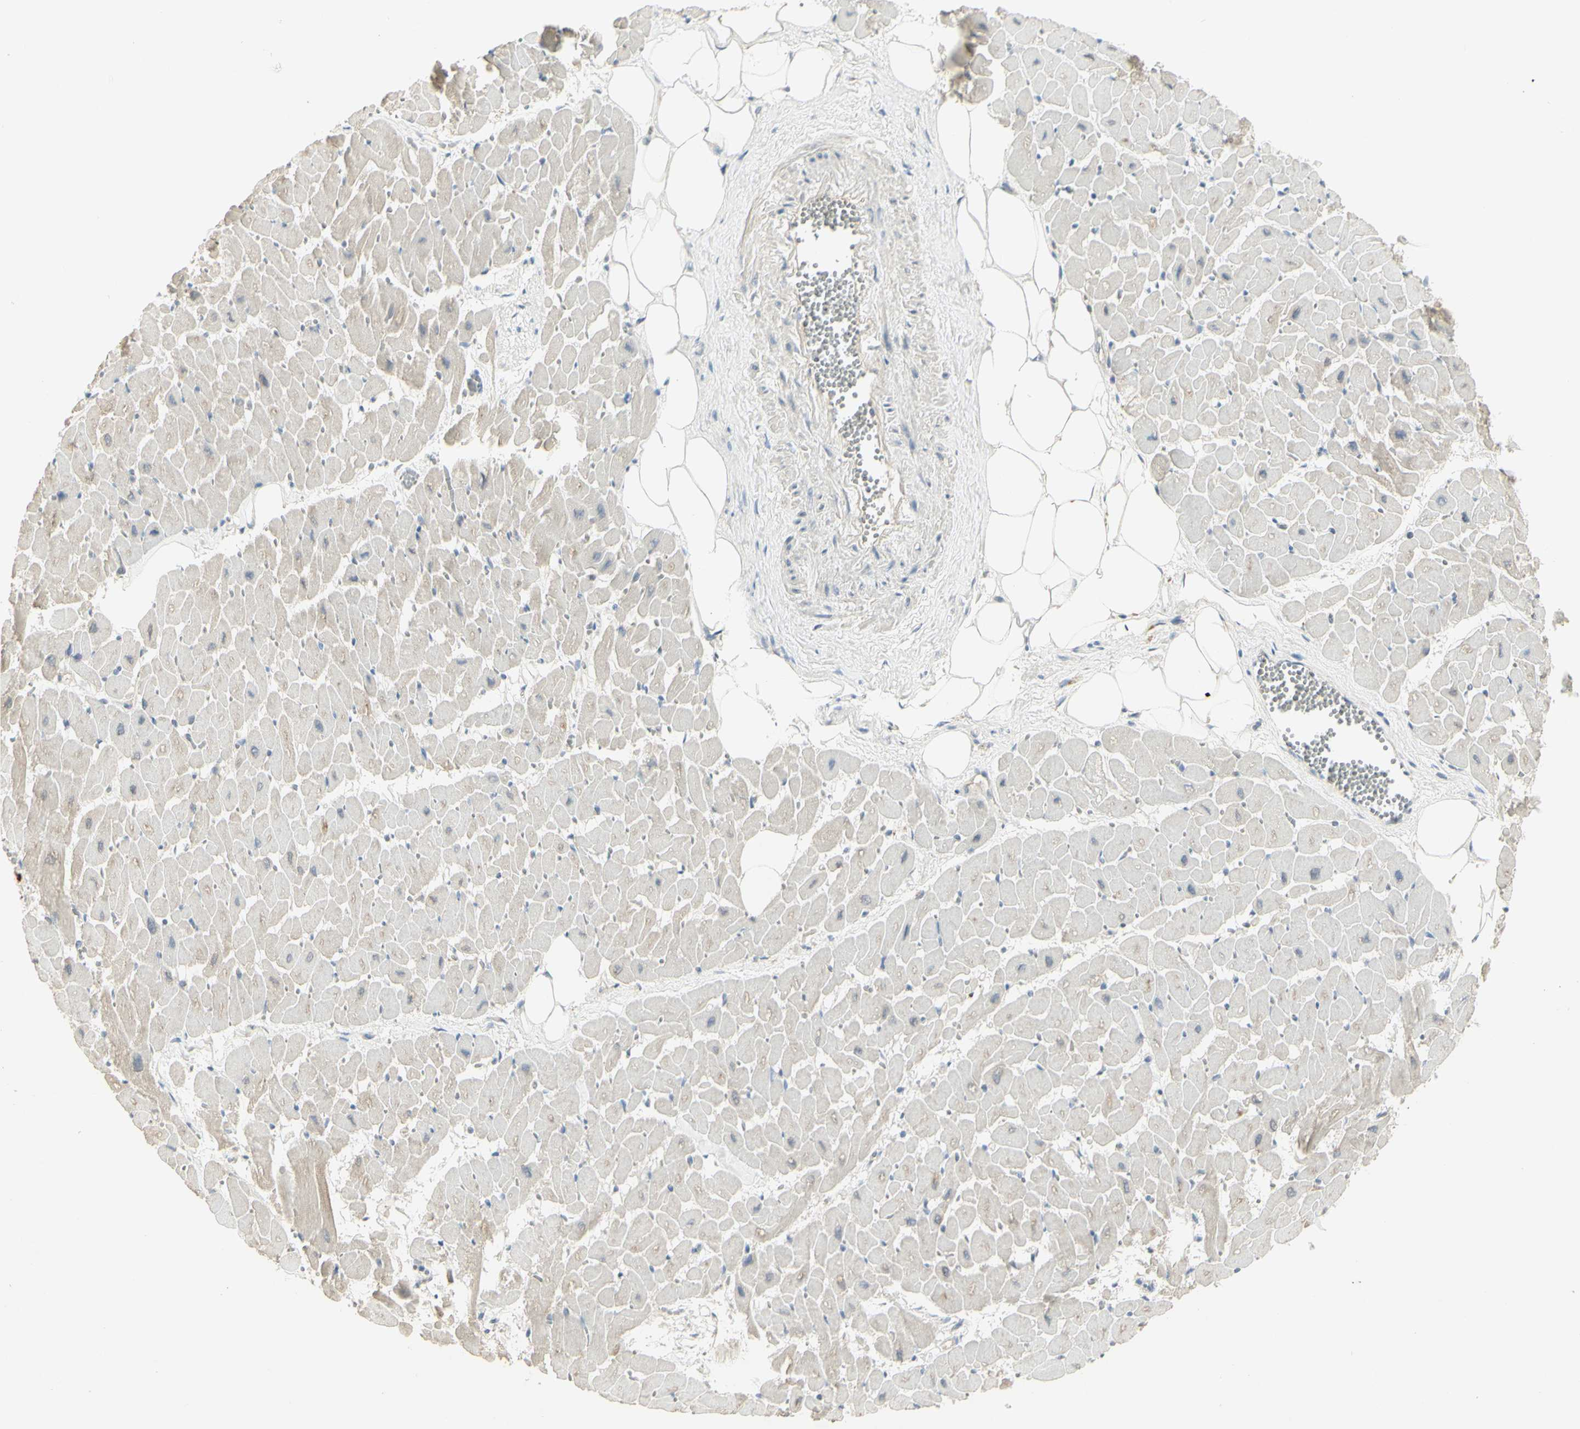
{"staining": {"intensity": "weak", "quantity": "<25%", "location": "cytoplasmic/membranous"}, "tissue": "heart muscle", "cell_type": "Cardiomyocytes", "image_type": "normal", "snomed": [{"axis": "morphology", "description": "Normal tissue, NOS"}, {"axis": "topography", "description": "Heart"}], "caption": "This is an immunohistochemistry image of normal human heart muscle. There is no expression in cardiomyocytes.", "gene": "CCNB2", "patient": {"sex": "female", "age": 19}}